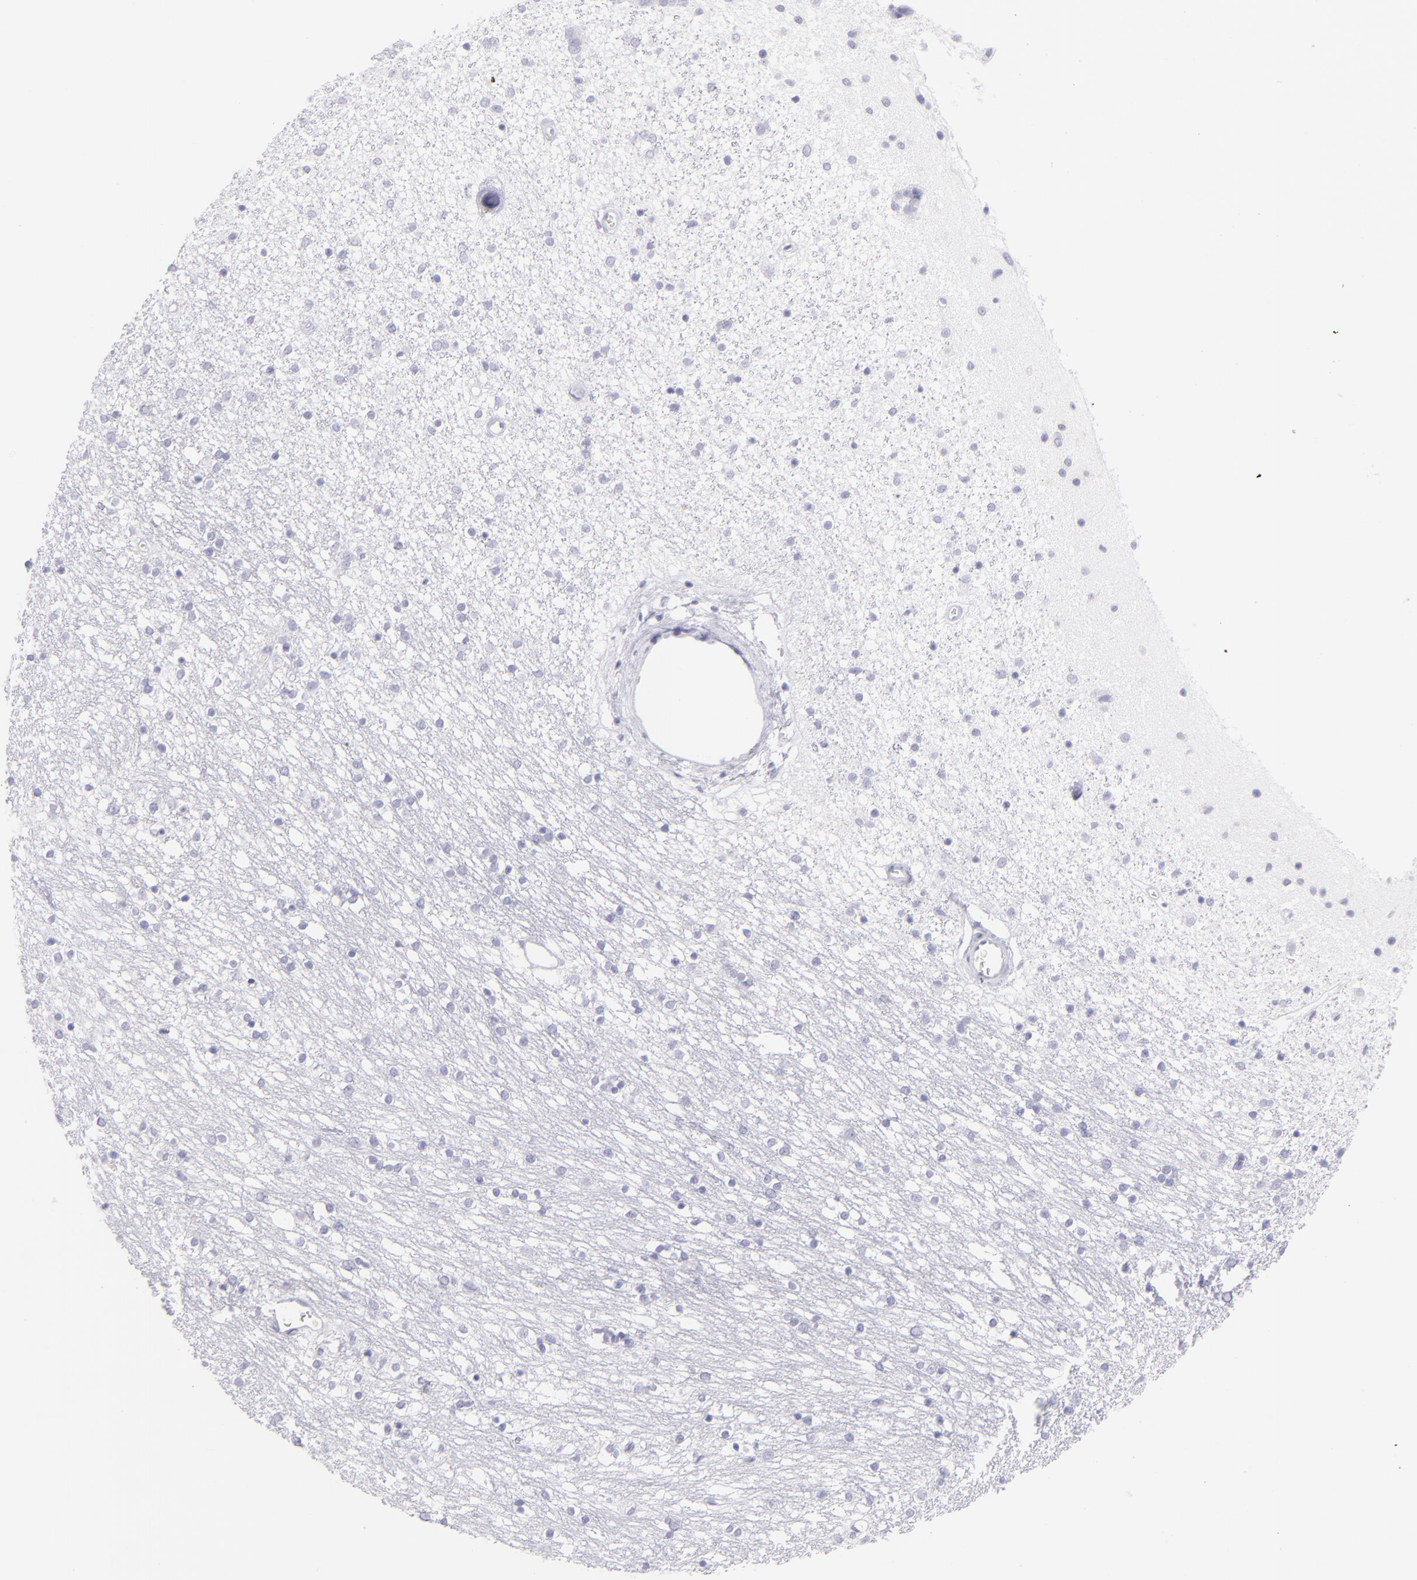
{"staining": {"intensity": "negative", "quantity": "none", "location": "none"}, "tissue": "caudate", "cell_type": "Glial cells", "image_type": "normal", "snomed": [{"axis": "morphology", "description": "Normal tissue, NOS"}, {"axis": "topography", "description": "Lateral ventricle wall"}], "caption": "A high-resolution micrograph shows IHC staining of unremarkable caudate, which exhibits no significant staining in glial cells.", "gene": "PRPH", "patient": {"sex": "female", "age": 54}}